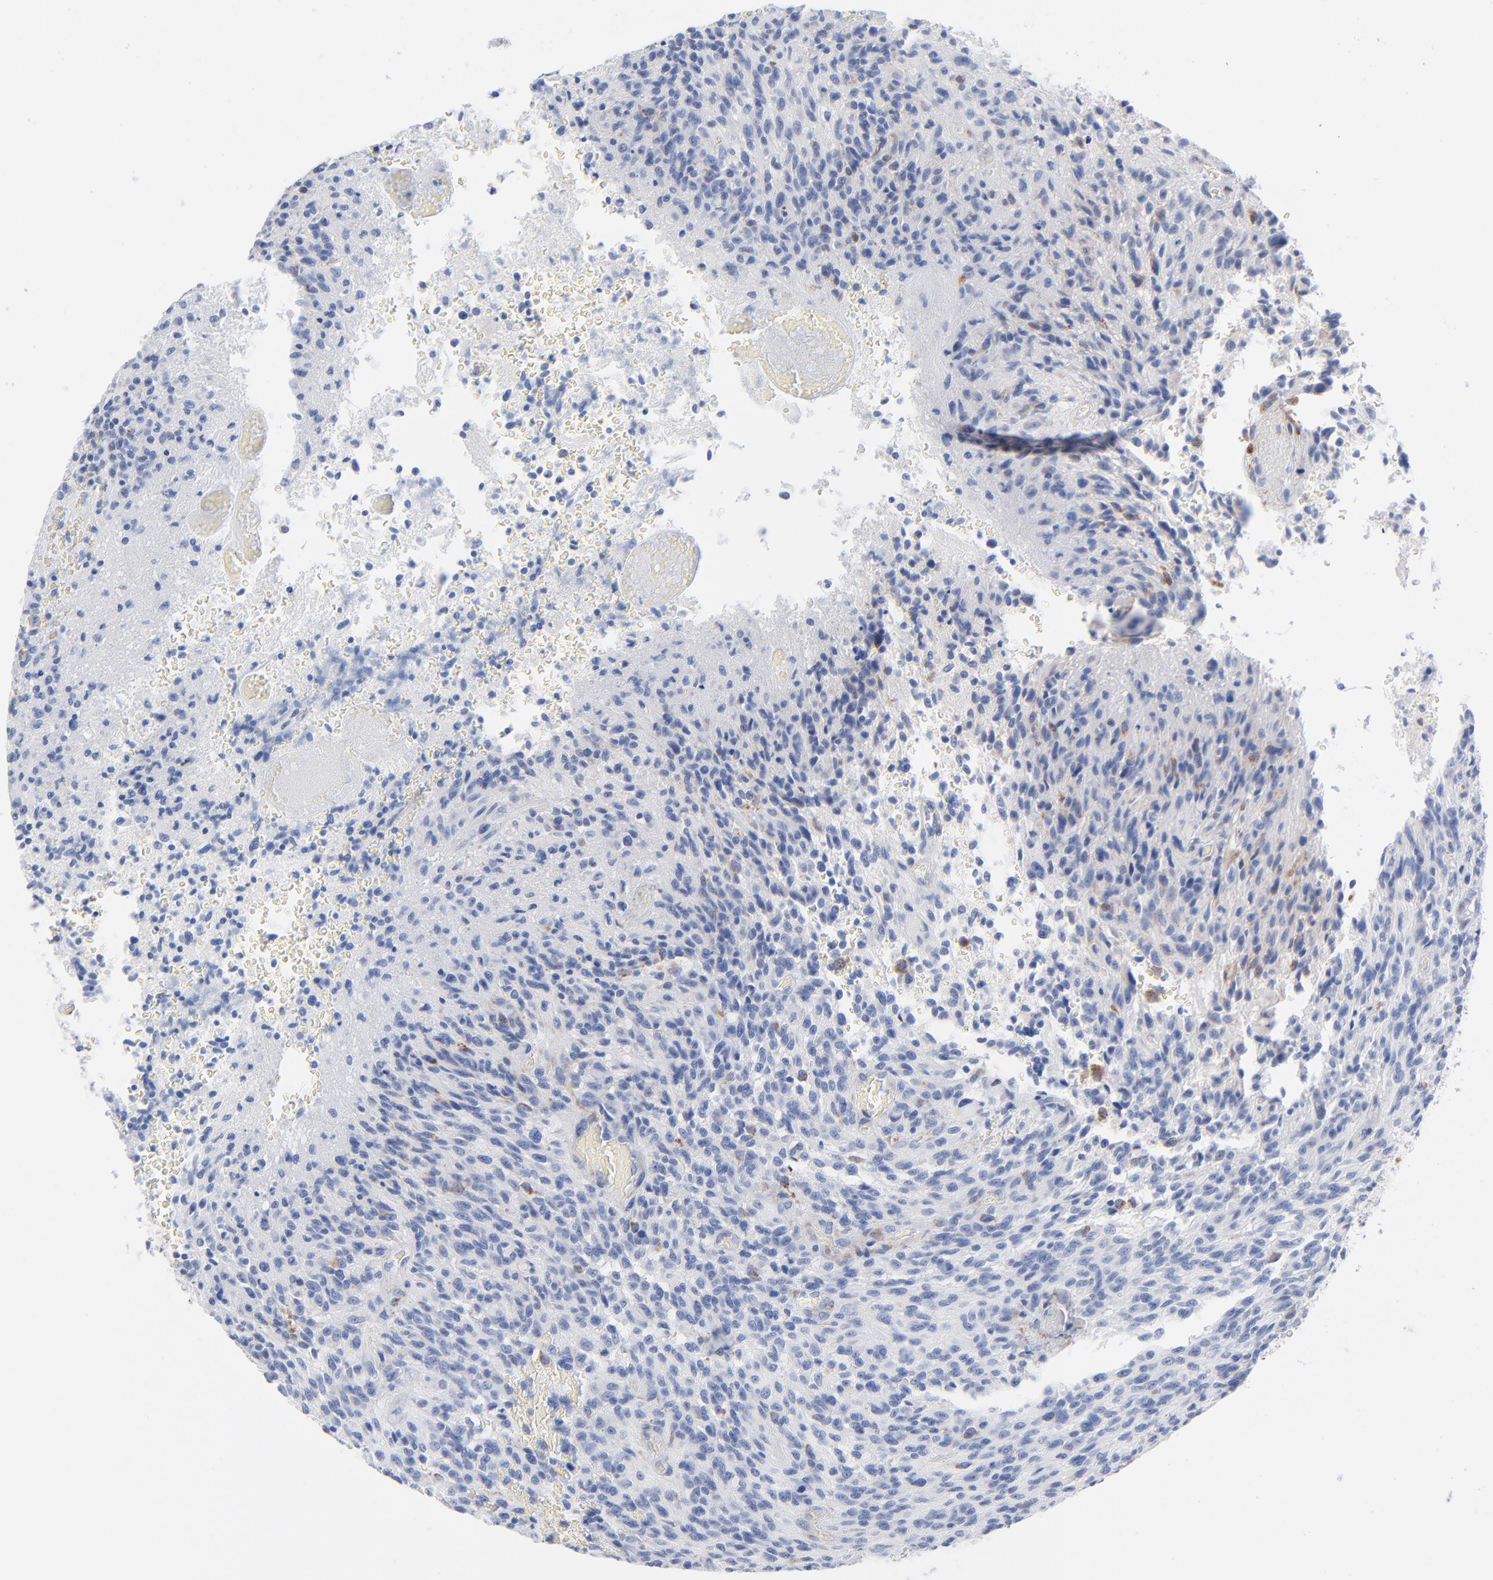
{"staining": {"intensity": "negative", "quantity": "none", "location": "none"}, "tissue": "glioma", "cell_type": "Tumor cells", "image_type": "cancer", "snomed": [{"axis": "morphology", "description": "Normal tissue, NOS"}, {"axis": "morphology", "description": "Glioma, malignant, High grade"}, {"axis": "topography", "description": "Cerebral cortex"}], "caption": "IHC histopathology image of human glioma stained for a protein (brown), which shows no positivity in tumor cells.", "gene": "CHCHD10", "patient": {"sex": "male", "age": 56}}